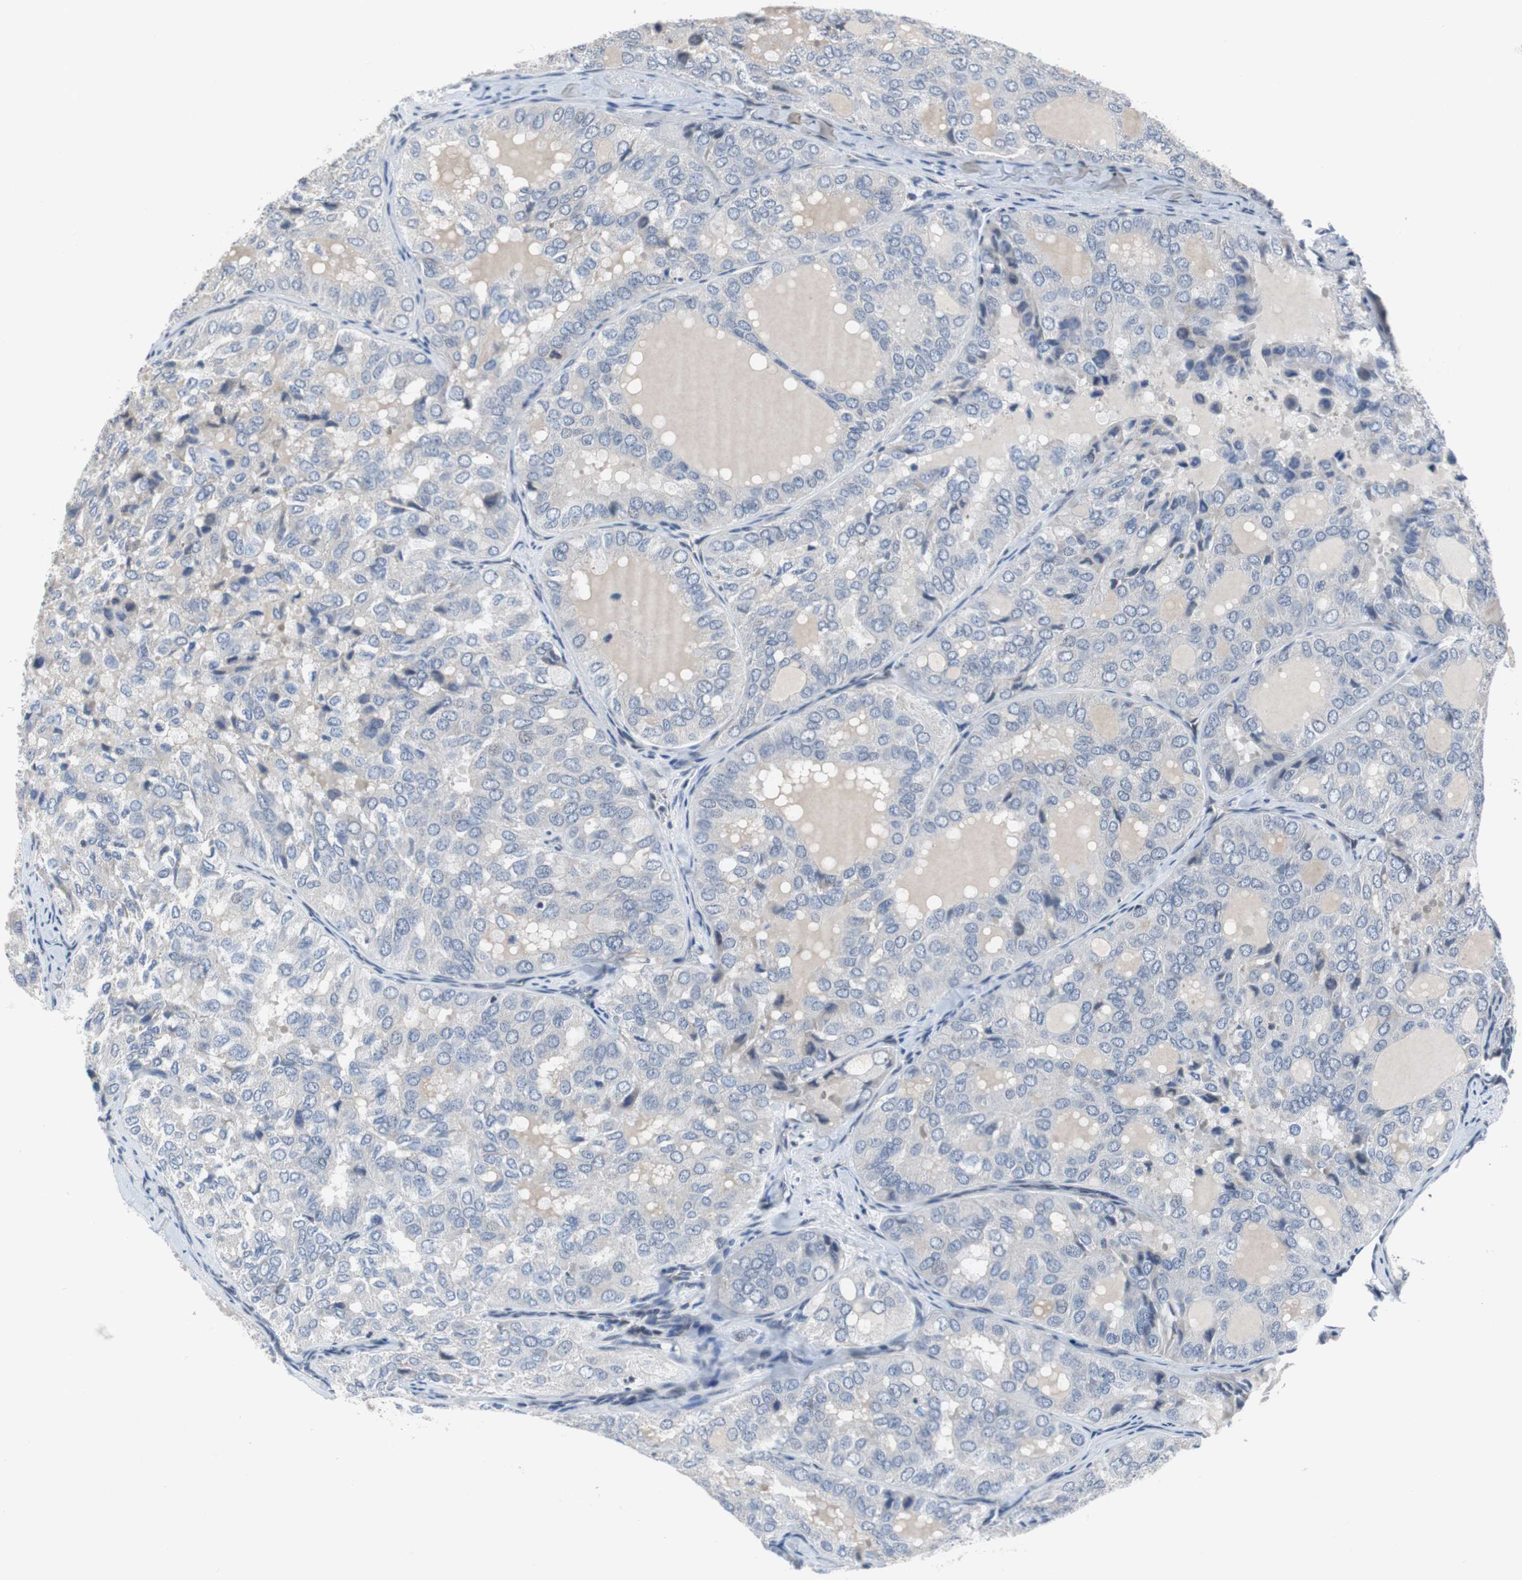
{"staining": {"intensity": "negative", "quantity": "none", "location": "none"}, "tissue": "thyroid cancer", "cell_type": "Tumor cells", "image_type": "cancer", "snomed": [{"axis": "morphology", "description": "Follicular adenoma carcinoma, NOS"}, {"axis": "topography", "description": "Thyroid gland"}], "caption": "IHC photomicrograph of neoplastic tissue: human thyroid cancer stained with DAB (3,3'-diaminobenzidine) reveals no significant protein positivity in tumor cells.", "gene": "TP63", "patient": {"sex": "male", "age": 75}}